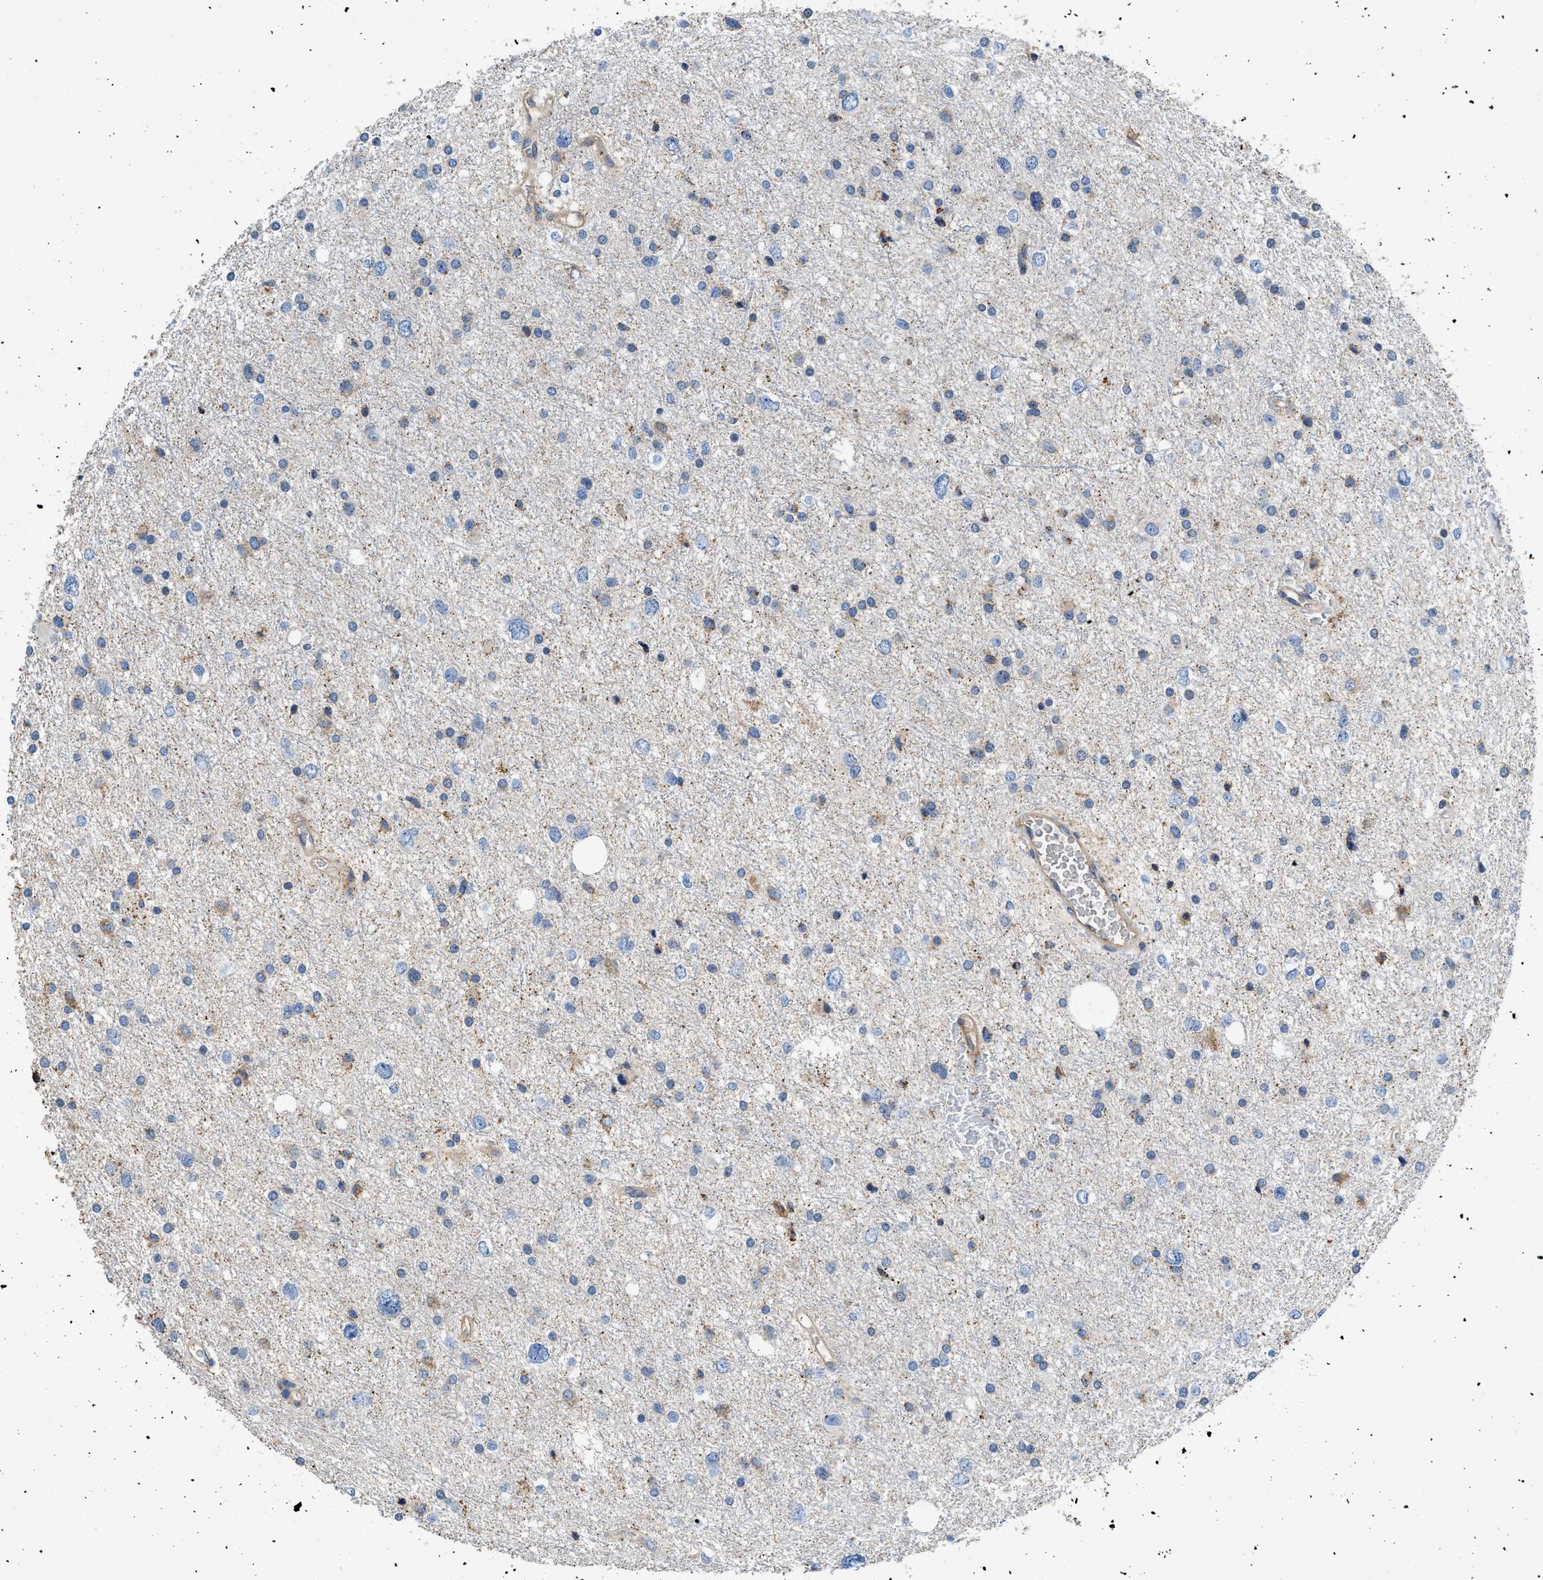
{"staining": {"intensity": "negative", "quantity": "none", "location": "none"}, "tissue": "glioma", "cell_type": "Tumor cells", "image_type": "cancer", "snomed": [{"axis": "morphology", "description": "Glioma, malignant, Low grade"}, {"axis": "topography", "description": "Brain"}], "caption": "High magnification brightfield microscopy of malignant low-grade glioma stained with DAB (3,3'-diaminobenzidine) (brown) and counterstained with hematoxylin (blue): tumor cells show no significant staining.", "gene": "GGCX", "patient": {"sex": "female", "age": 37}}